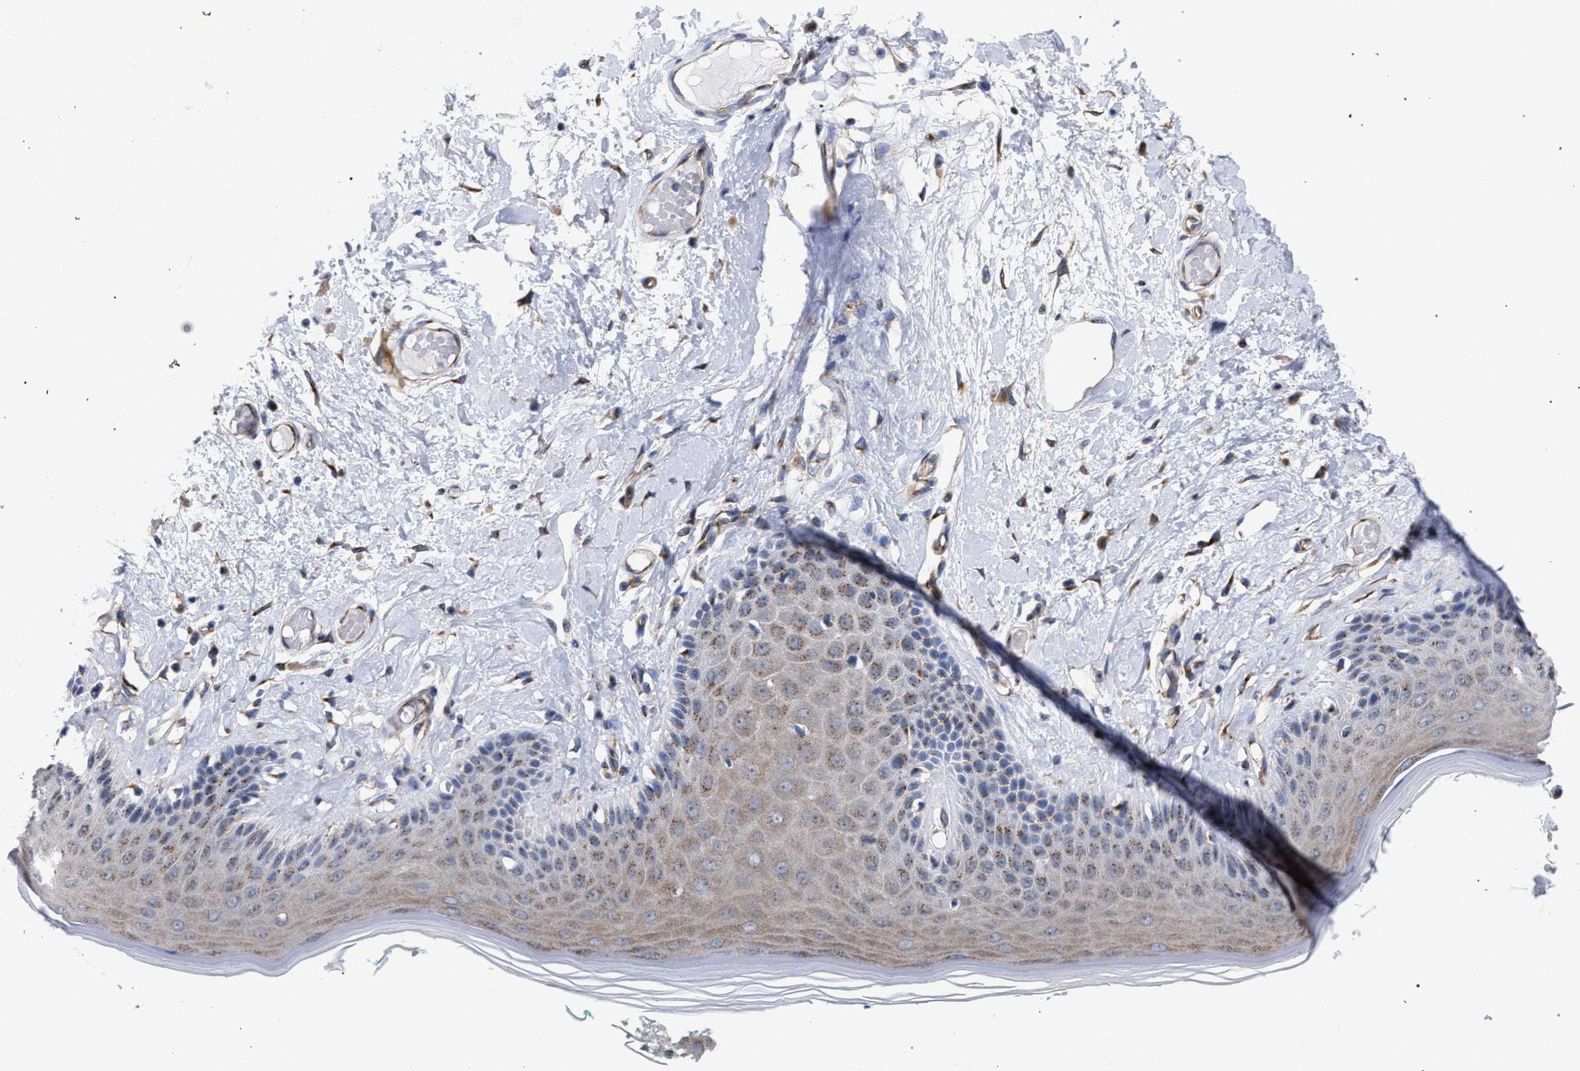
{"staining": {"intensity": "weak", "quantity": "25%-75%", "location": "cytoplasmic/membranous"}, "tissue": "skin", "cell_type": "Epidermal cells", "image_type": "normal", "snomed": [{"axis": "morphology", "description": "Normal tissue, NOS"}, {"axis": "topography", "description": "Vulva"}], "caption": "IHC (DAB) staining of unremarkable human skin reveals weak cytoplasmic/membranous protein positivity in approximately 25%-75% of epidermal cells. Nuclei are stained in blue.", "gene": "GOLGA2", "patient": {"sex": "female", "age": 73}}